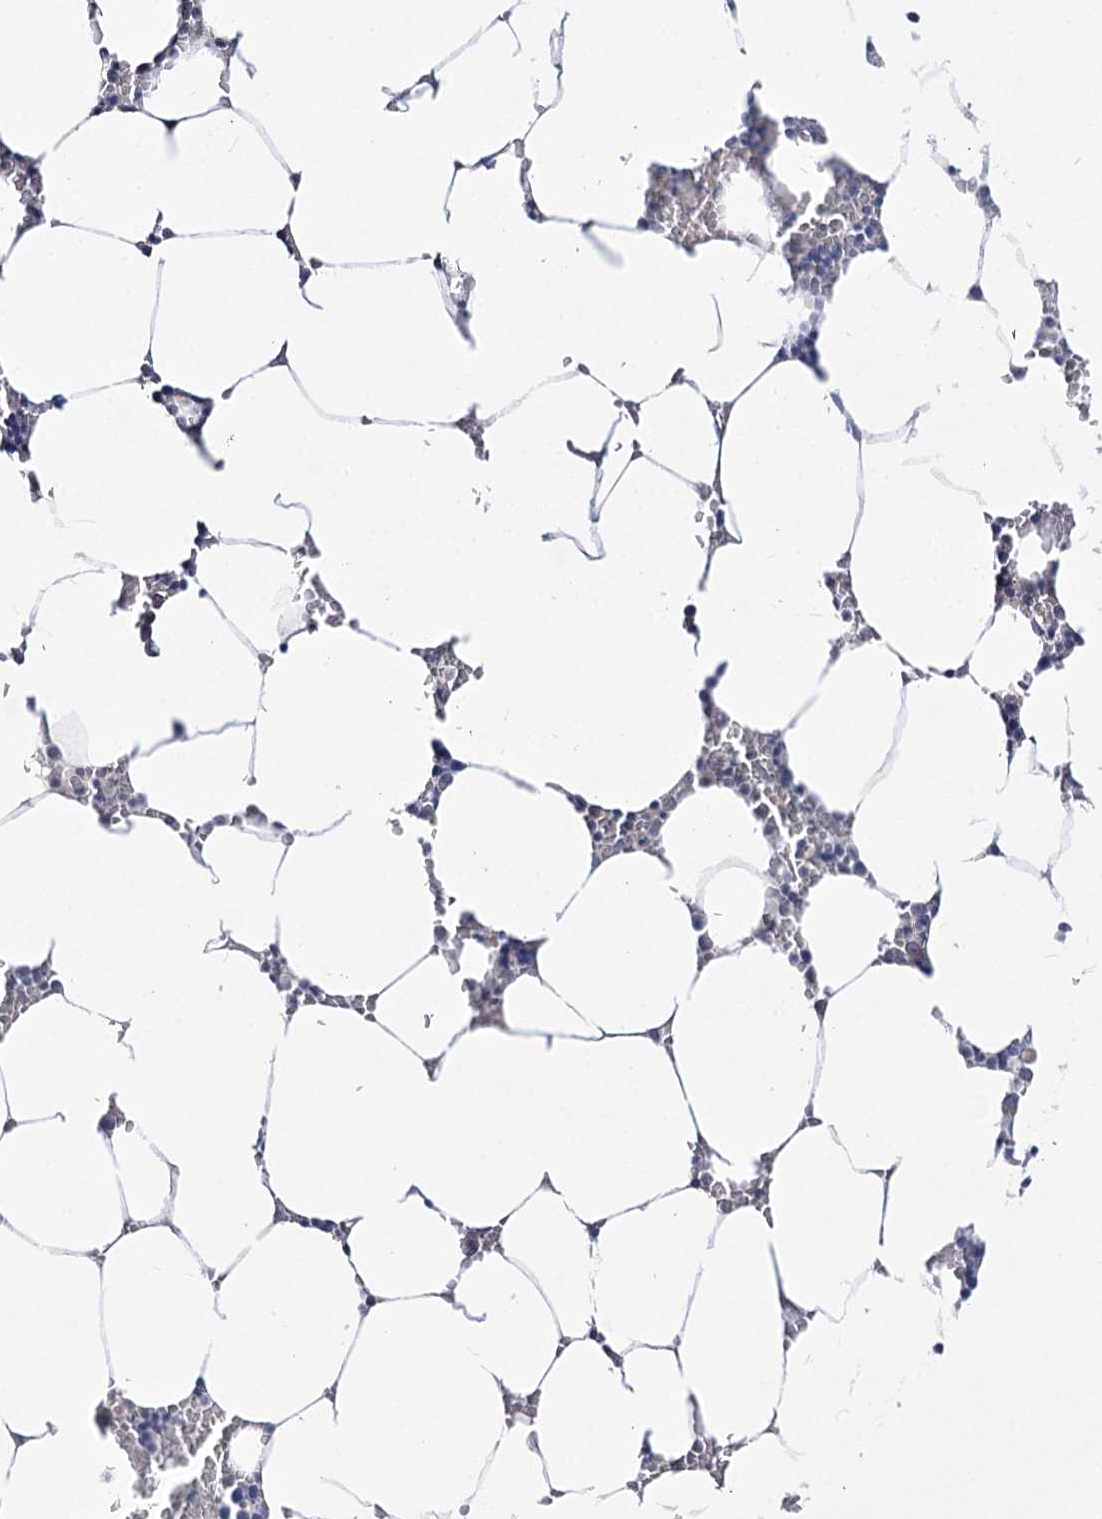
{"staining": {"intensity": "negative", "quantity": "none", "location": "none"}, "tissue": "bone marrow", "cell_type": "Hematopoietic cells", "image_type": "normal", "snomed": [{"axis": "morphology", "description": "Normal tissue, NOS"}, {"axis": "topography", "description": "Bone marrow"}], "caption": "The image exhibits no significant expression in hematopoietic cells of bone marrow.", "gene": "ATP10B", "patient": {"sex": "male", "age": 70}}